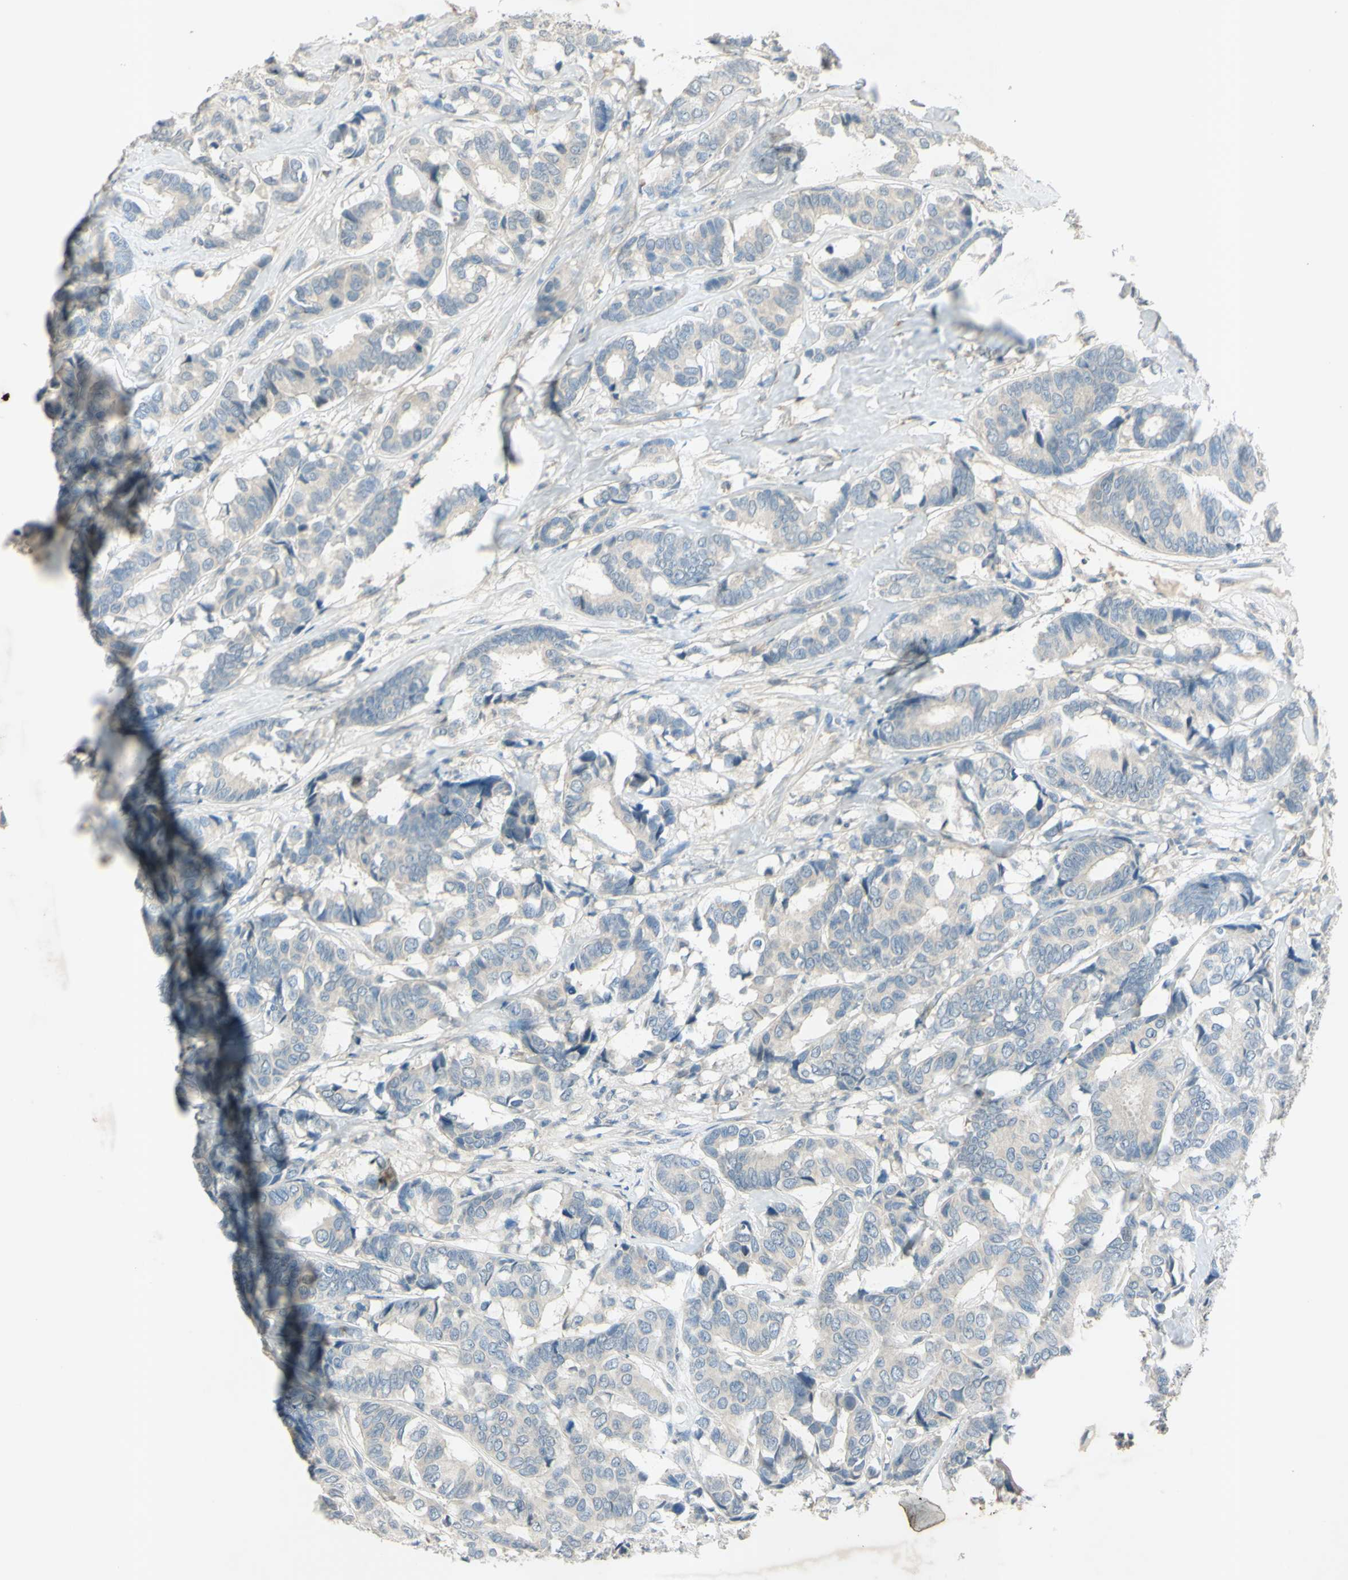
{"staining": {"intensity": "negative", "quantity": "none", "location": "none"}, "tissue": "breast cancer", "cell_type": "Tumor cells", "image_type": "cancer", "snomed": [{"axis": "morphology", "description": "Duct carcinoma"}, {"axis": "topography", "description": "Breast"}], "caption": "Photomicrograph shows no significant protein staining in tumor cells of breast cancer (infiltrating ductal carcinoma).", "gene": "AATK", "patient": {"sex": "female", "age": 87}}